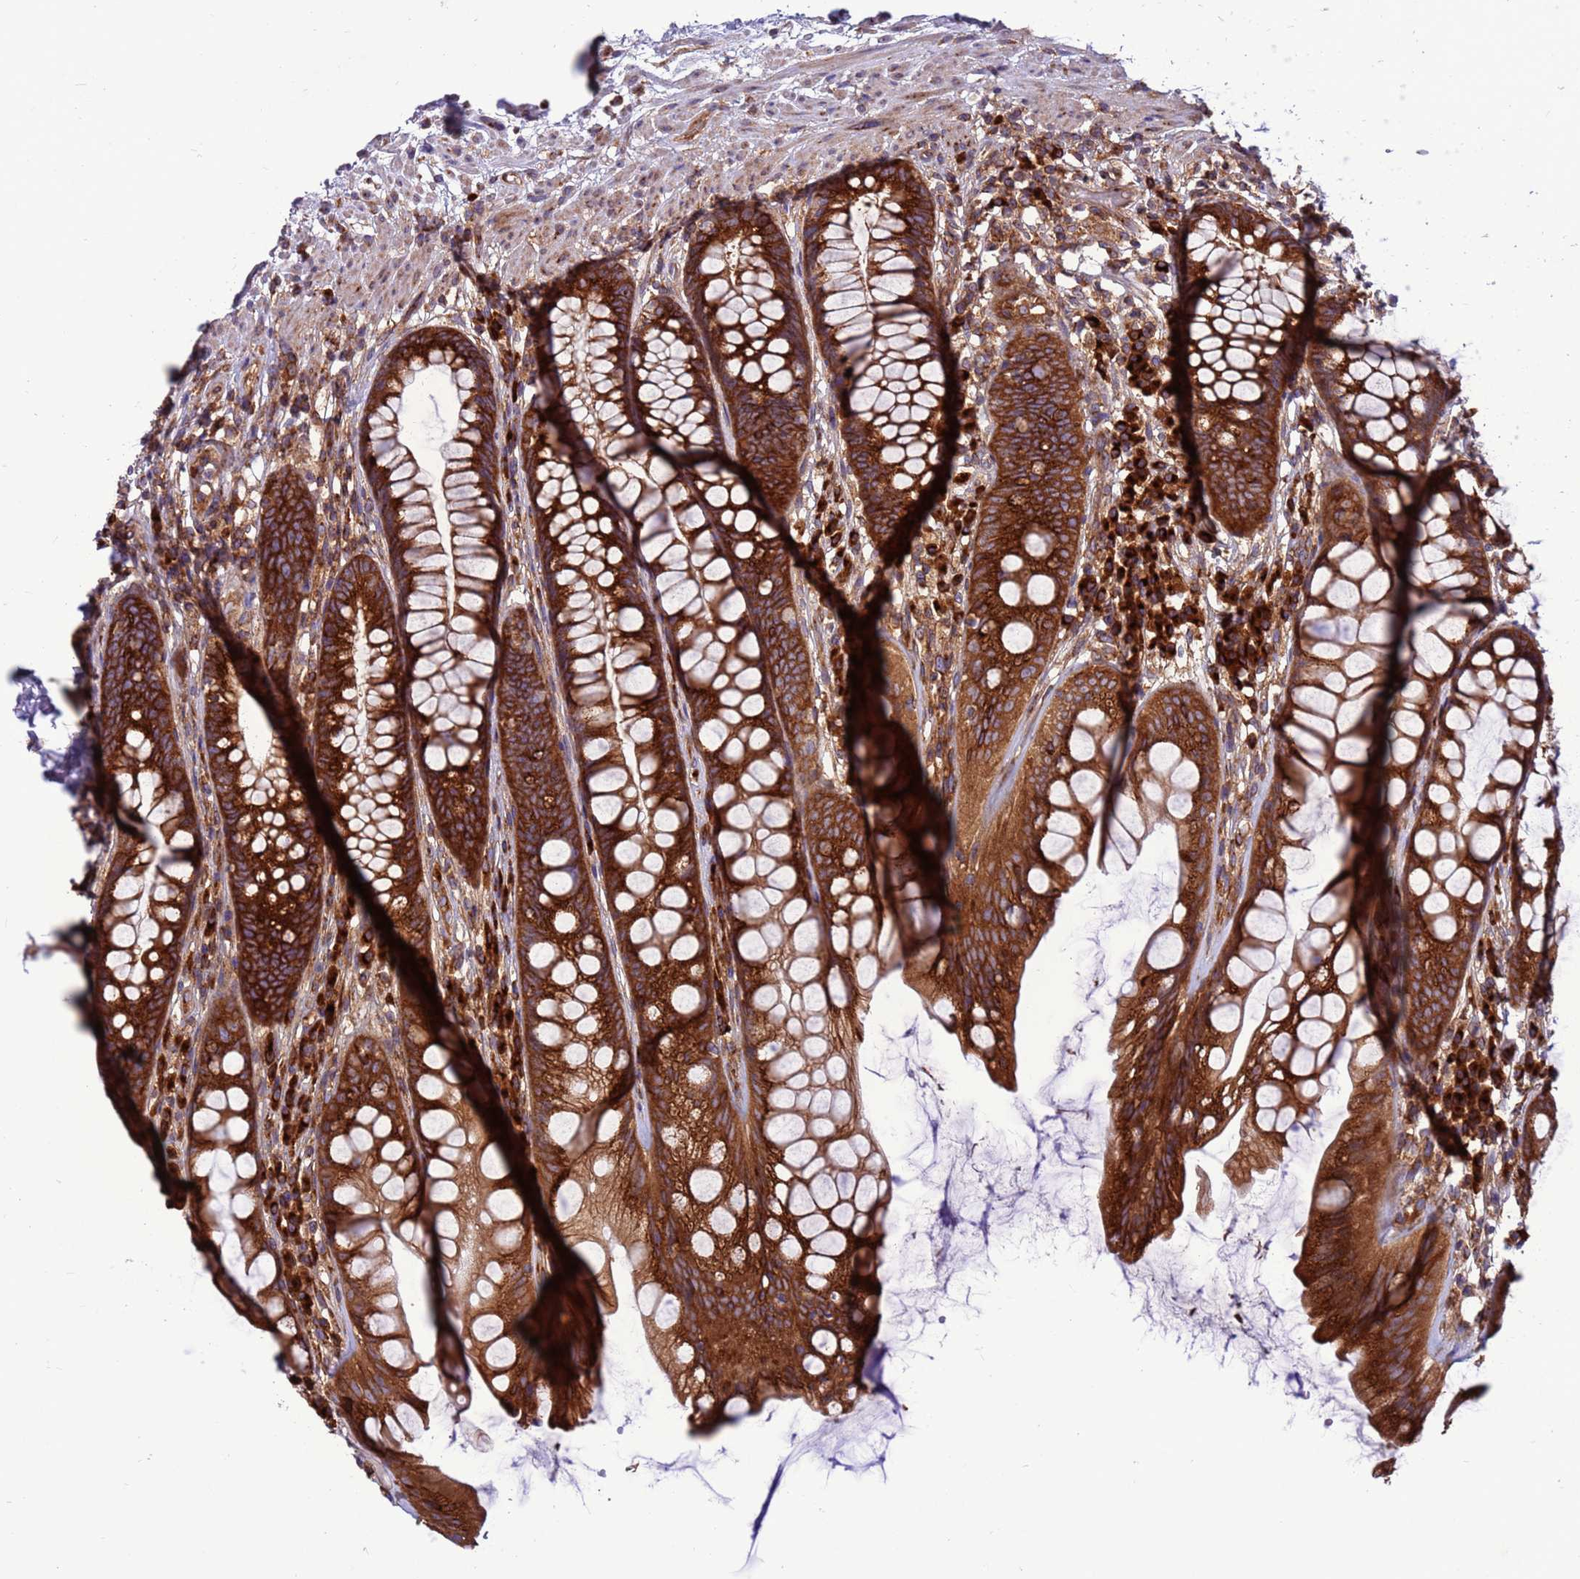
{"staining": {"intensity": "strong", "quantity": ">75%", "location": "cytoplasmic/membranous"}, "tissue": "rectum", "cell_type": "Glandular cells", "image_type": "normal", "snomed": [{"axis": "morphology", "description": "Normal tissue, NOS"}, {"axis": "topography", "description": "Rectum"}], "caption": "Glandular cells exhibit high levels of strong cytoplasmic/membranous expression in about >75% of cells in unremarkable human rectum. The protein is shown in brown color, while the nuclei are stained blue.", "gene": "ZC3HAV1", "patient": {"sex": "male", "age": 74}}